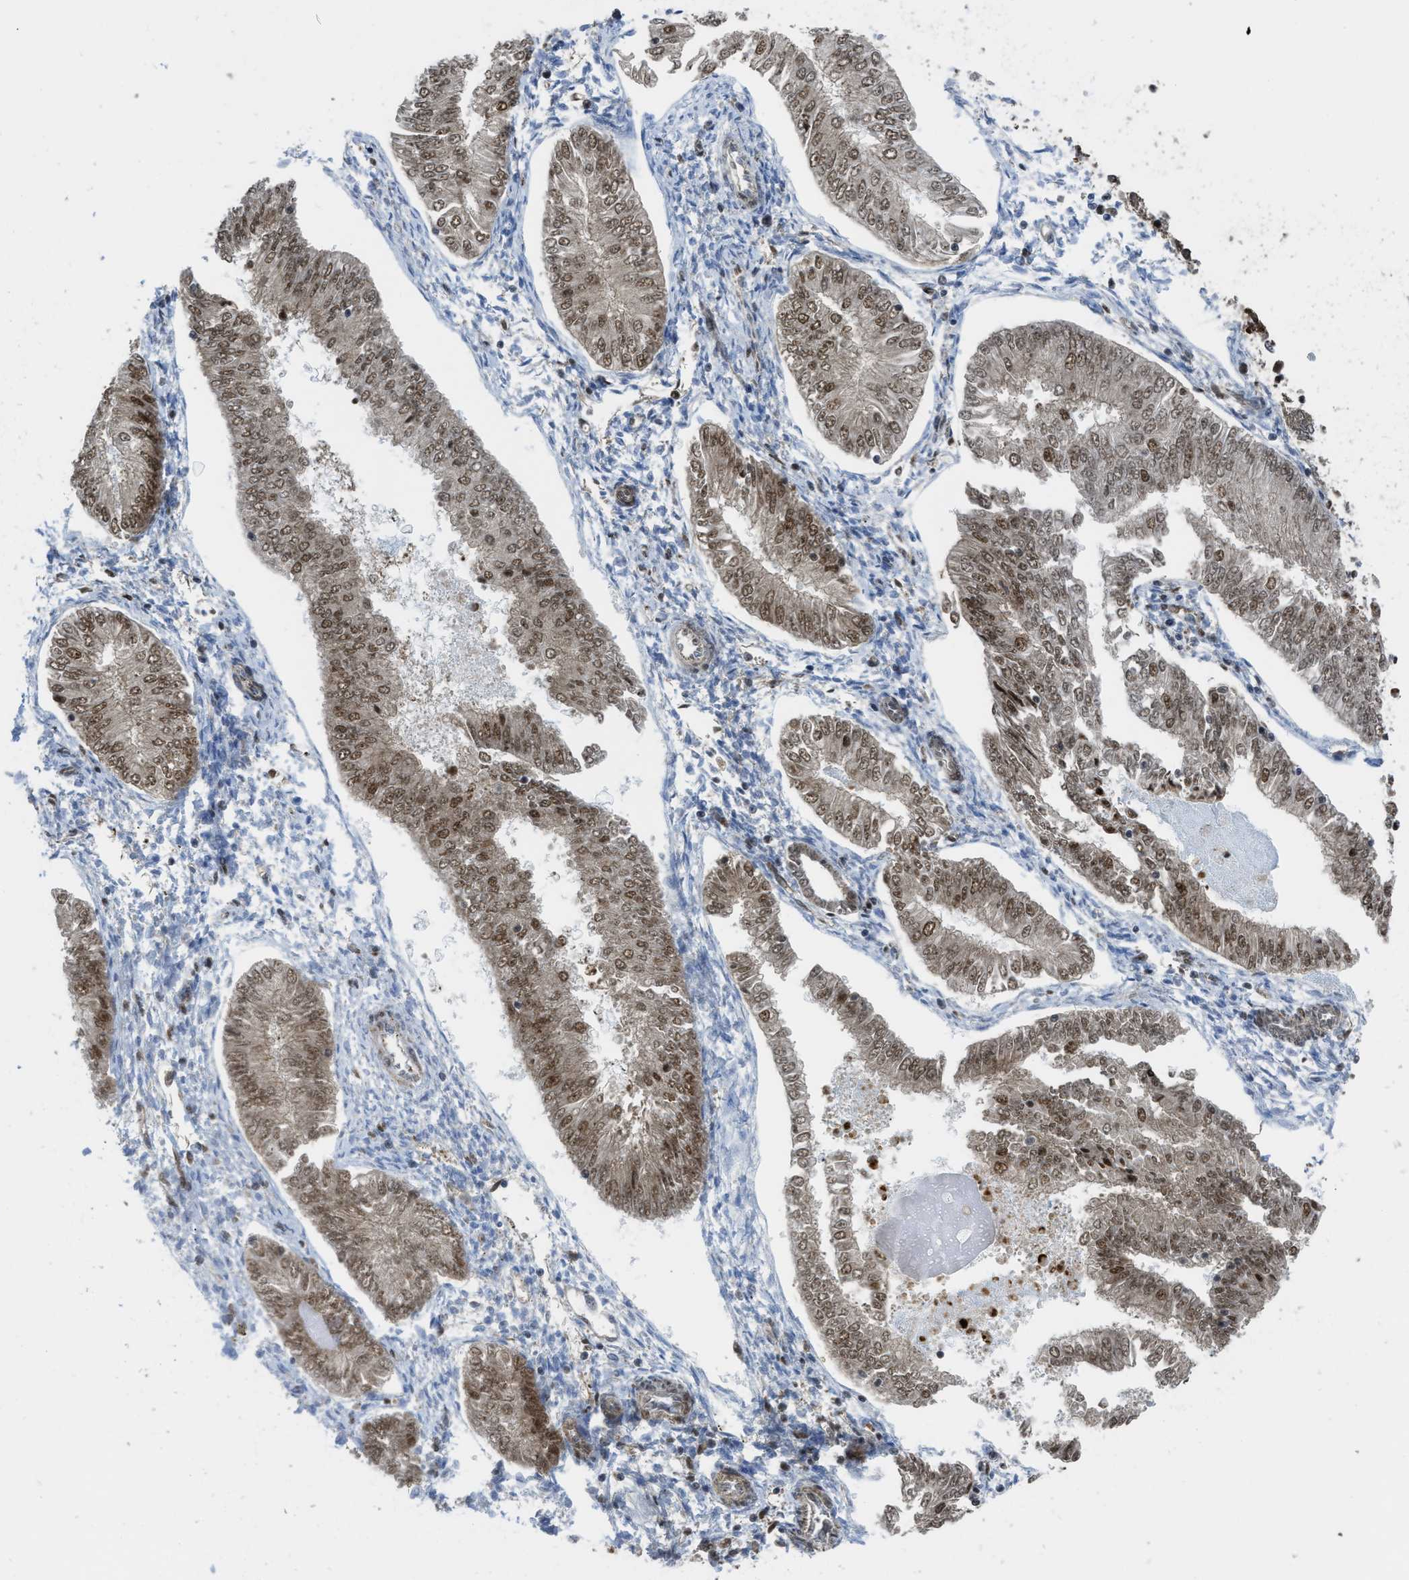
{"staining": {"intensity": "moderate", "quantity": ">75%", "location": "cytoplasmic/membranous,nuclear"}, "tissue": "endometrial cancer", "cell_type": "Tumor cells", "image_type": "cancer", "snomed": [{"axis": "morphology", "description": "Adenocarcinoma, NOS"}, {"axis": "topography", "description": "Endometrium"}], "caption": "A histopathology image showing moderate cytoplasmic/membranous and nuclear expression in about >75% of tumor cells in endometrial adenocarcinoma, as visualized by brown immunohistochemical staining.", "gene": "TNPO1", "patient": {"sex": "female", "age": 53}}